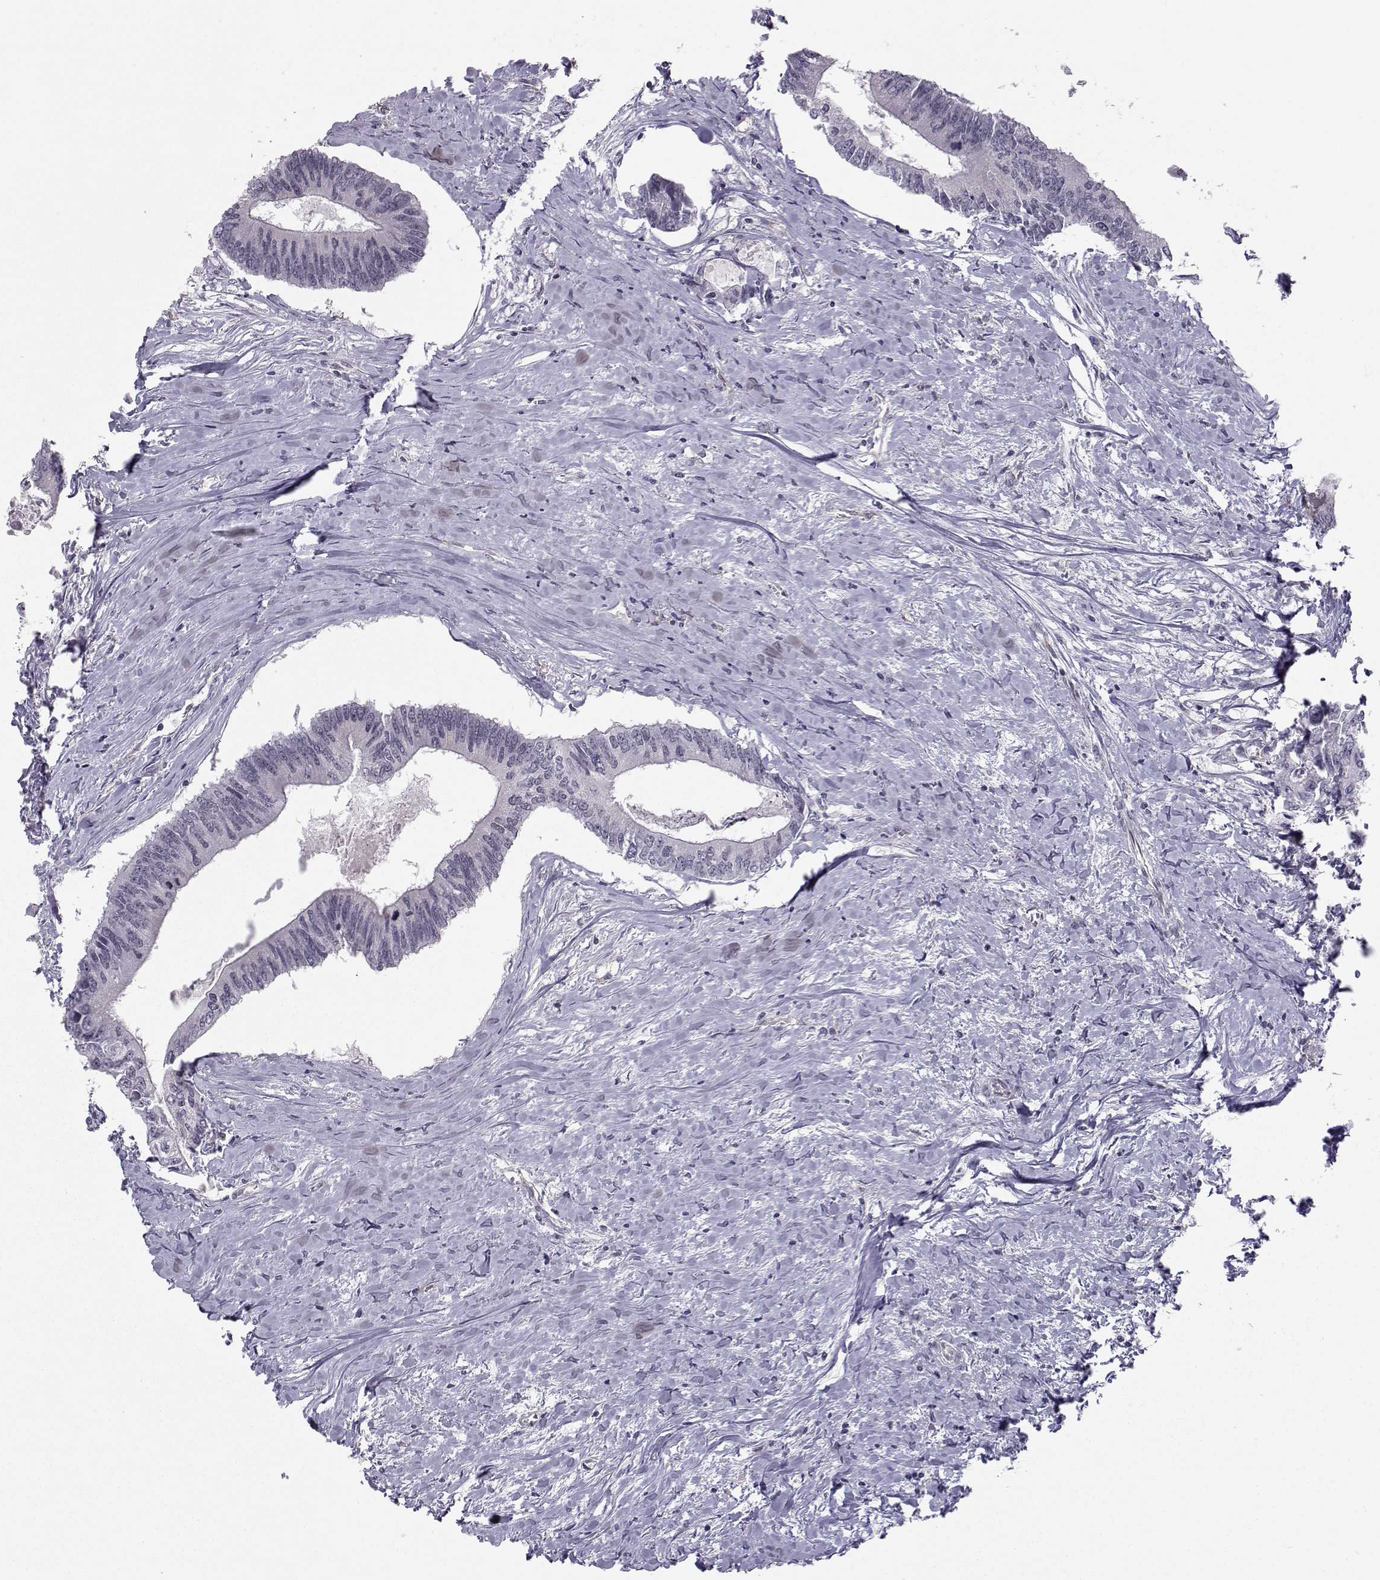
{"staining": {"intensity": "negative", "quantity": "none", "location": "none"}, "tissue": "colorectal cancer", "cell_type": "Tumor cells", "image_type": "cancer", "snomed": [{"axis": "morphology", "description": "Adenocarcinoma, NOS"}, {"axis": "topography", "description": "Colon"}], "caption": "Immunohistochemistry micrograph of neoplastic tissue: colorectal cancer (adenocarcinoma) stained with DAB shows no significant protein expression in tumor cells. (DAB immunohistochemistry with hematoxylin counter stain).", "gene": "KIF13B", "patient": {"sex": "male", "age": 53}}